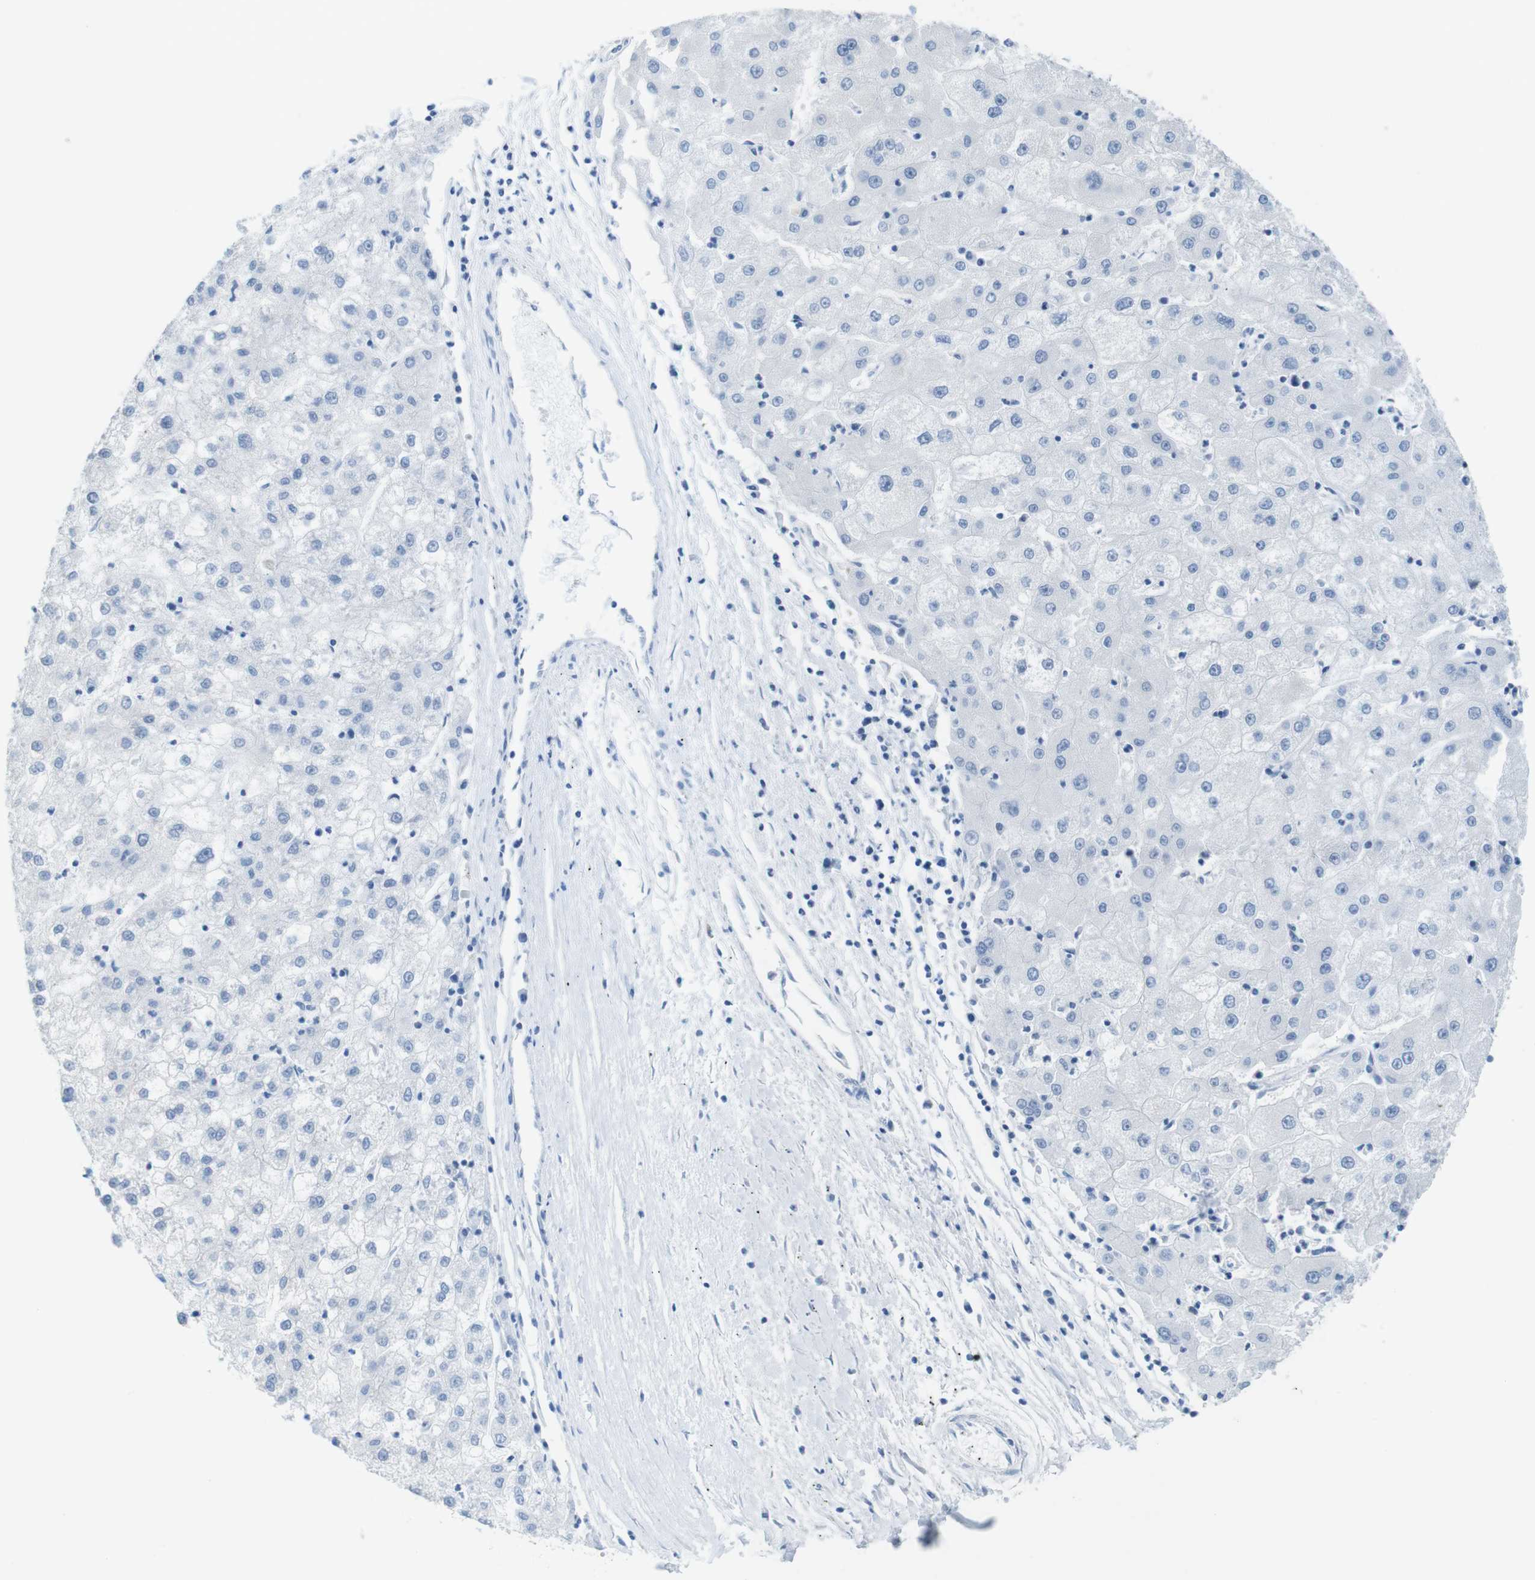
{"staining": {"intensity": "negative", "quantity": "none", "location": "none"}, "tissue": "liver cancer", "cell_type": "Tumor cells", "image_type": "cancer", "snomed": [{"axis": "morphology", "description": "Carcinoma, Hepatocellular, NOS"}, {"axis": "topography", "description": "Liver"}], "caption": "This is an IHC photomicrograph of liver cancer. There is no staining in tumor cells.", "gene": "OPN1SW", "patient": {"sex": "male", "age": 72}}